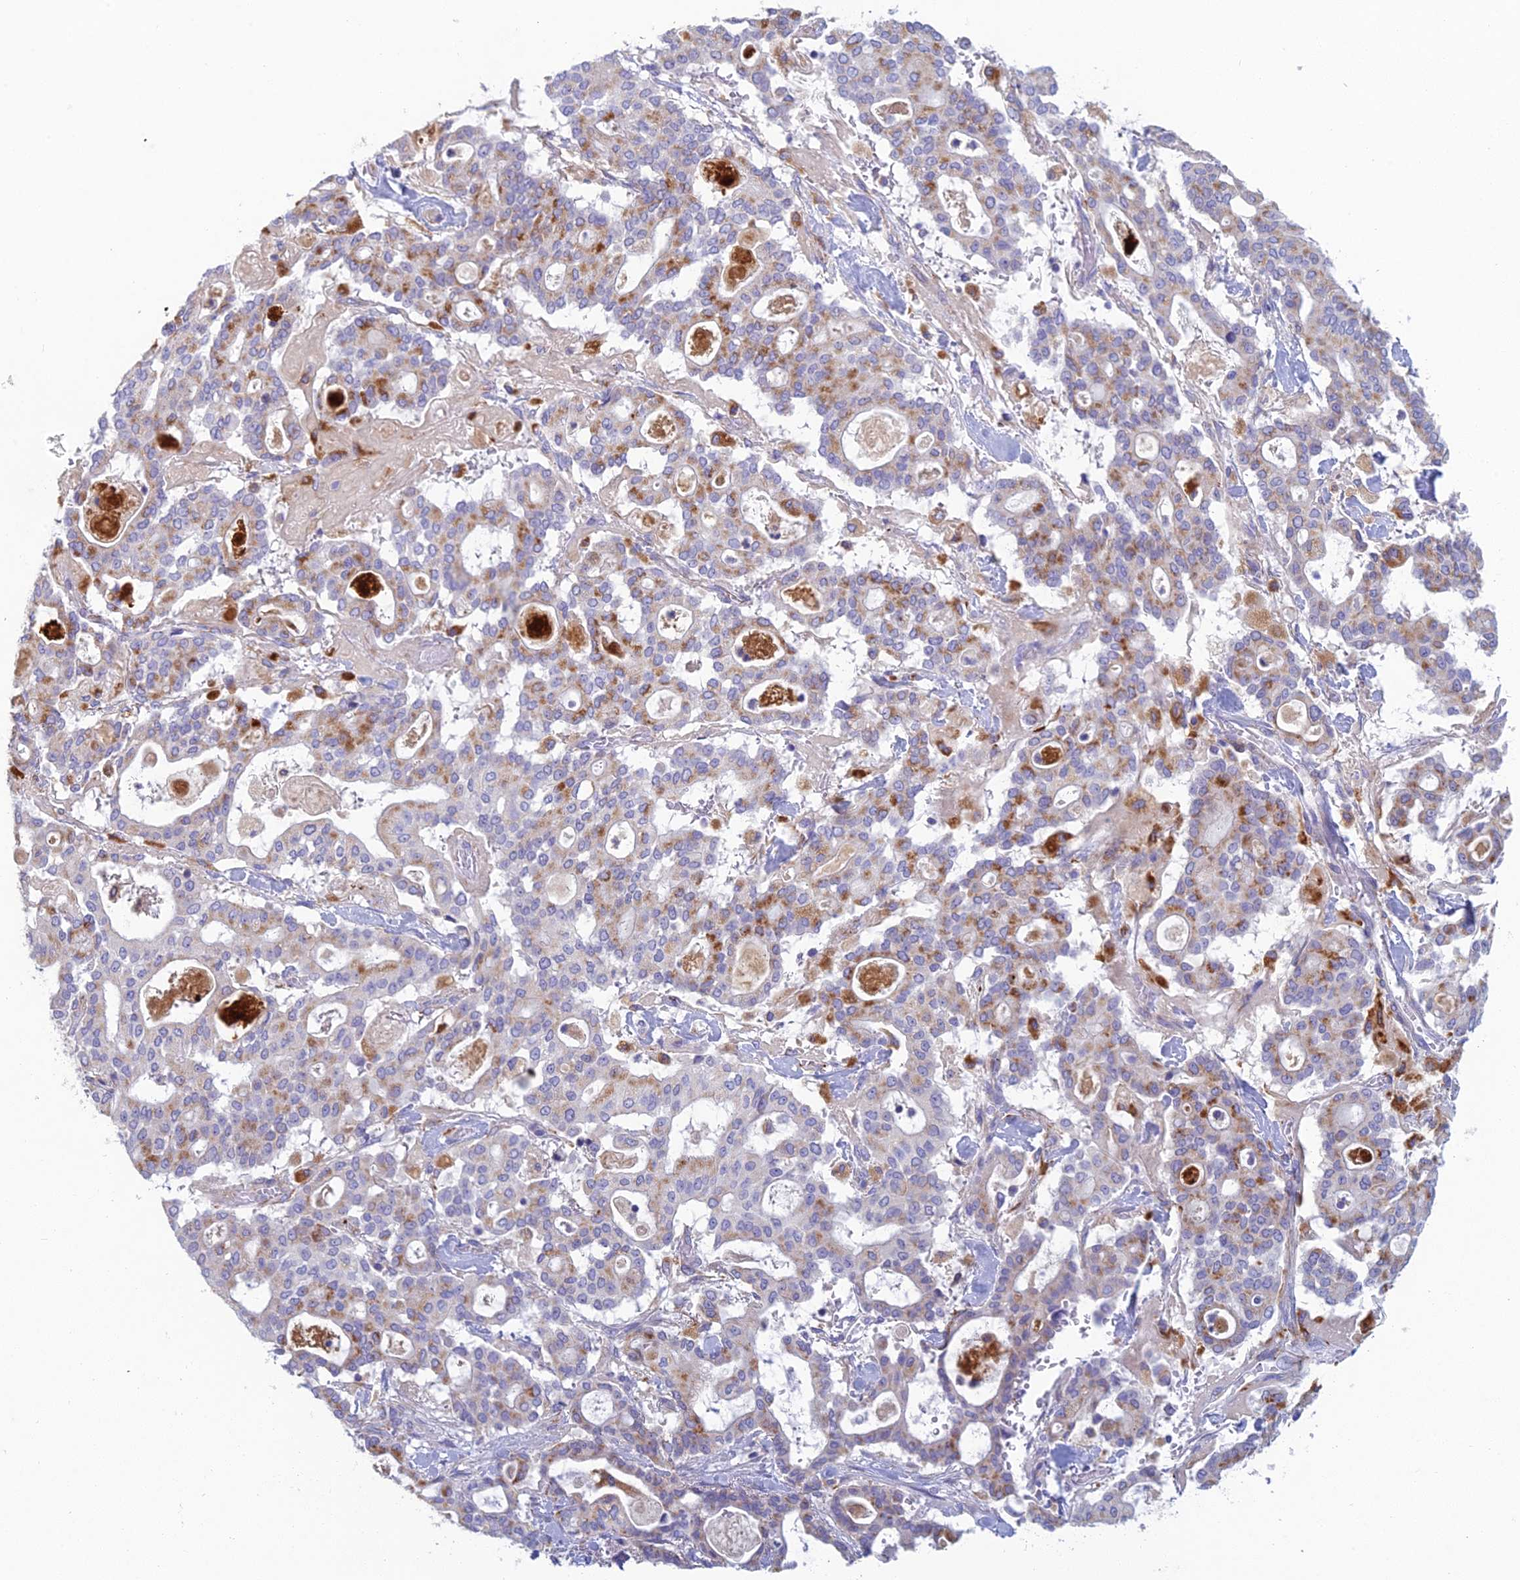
{"staining": {"intensity": "moderate", "quantity": "25%-75%", "location": "cytoplasmic/membranous"}, "tissue": "pancreatic cancer", "cell_type": "Tumor cells", "image_type": "cancer", "snomed": [{"axis": "morphology", "description": "Adenocarcinoma, NOS"}, {"axis": "topography", "description": "Pancreas"}], "caption": "Immunohistochemistry (IHC) image of pancreatic cancer stained for a protein (brown), which shows medium levels of moderate cytoplasmic/membranous expression in about 25%-75% of tumor cells.", "gene": "FERD3L", "patient": {"sex": "male", "age": 63}}